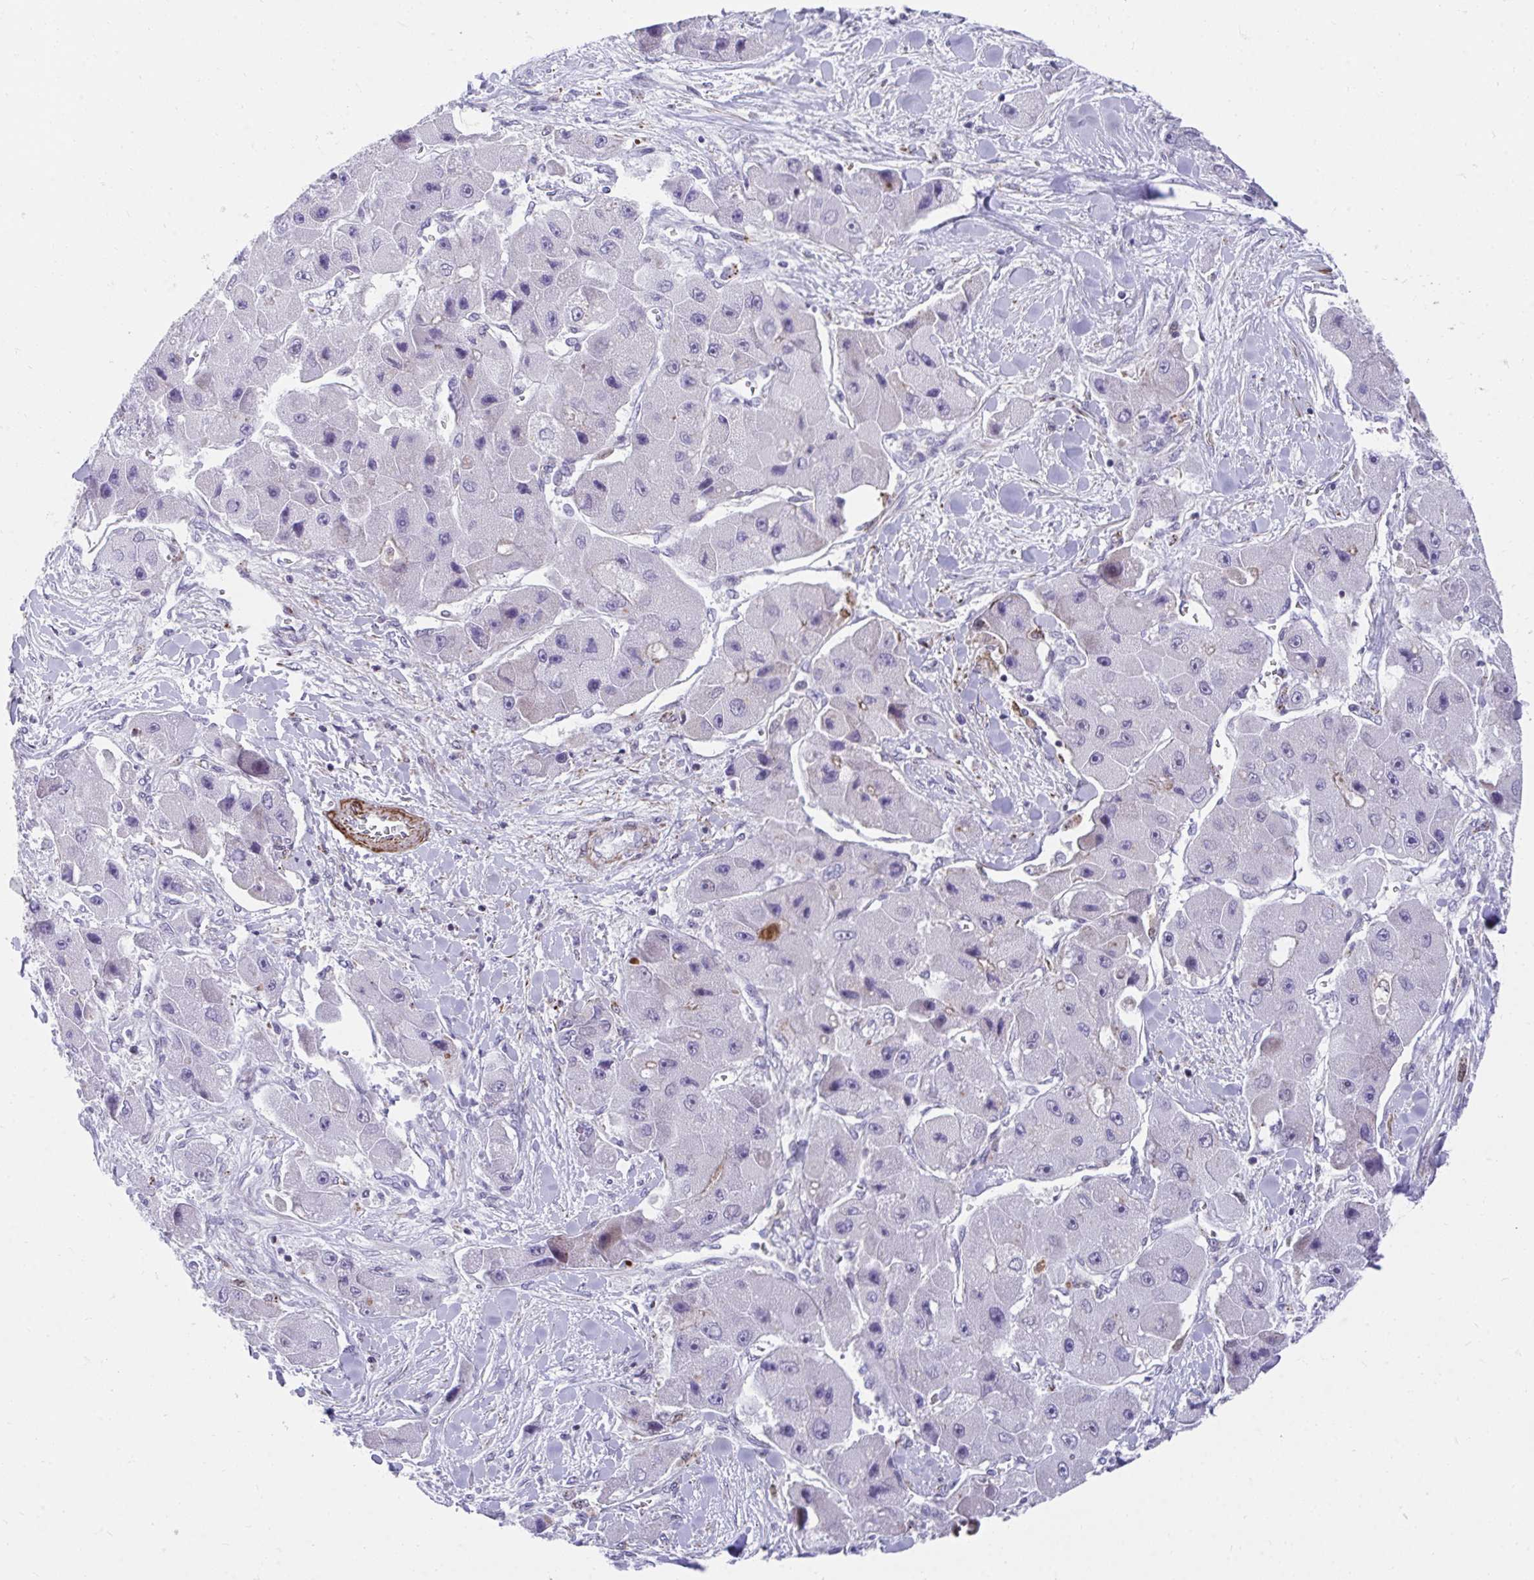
{"staining": {"intensity": "negative", "quantity": "none", "location": "none"}, "tissue": "liver cancer", "cell_type": "Tumor cells", "image_type": "cancer", "snomed": [{"axis": "morphology", "description": "Carcinoma, Hepatocellular, NOS"}, {"axis": "topography", "description": "Liver"}], "caption": "This is an immunohistochemistry image of liver cancer. There is no expression in tumor cells.", "gene": "CSTB", "patient": {"sex": "male", "age": 24}}